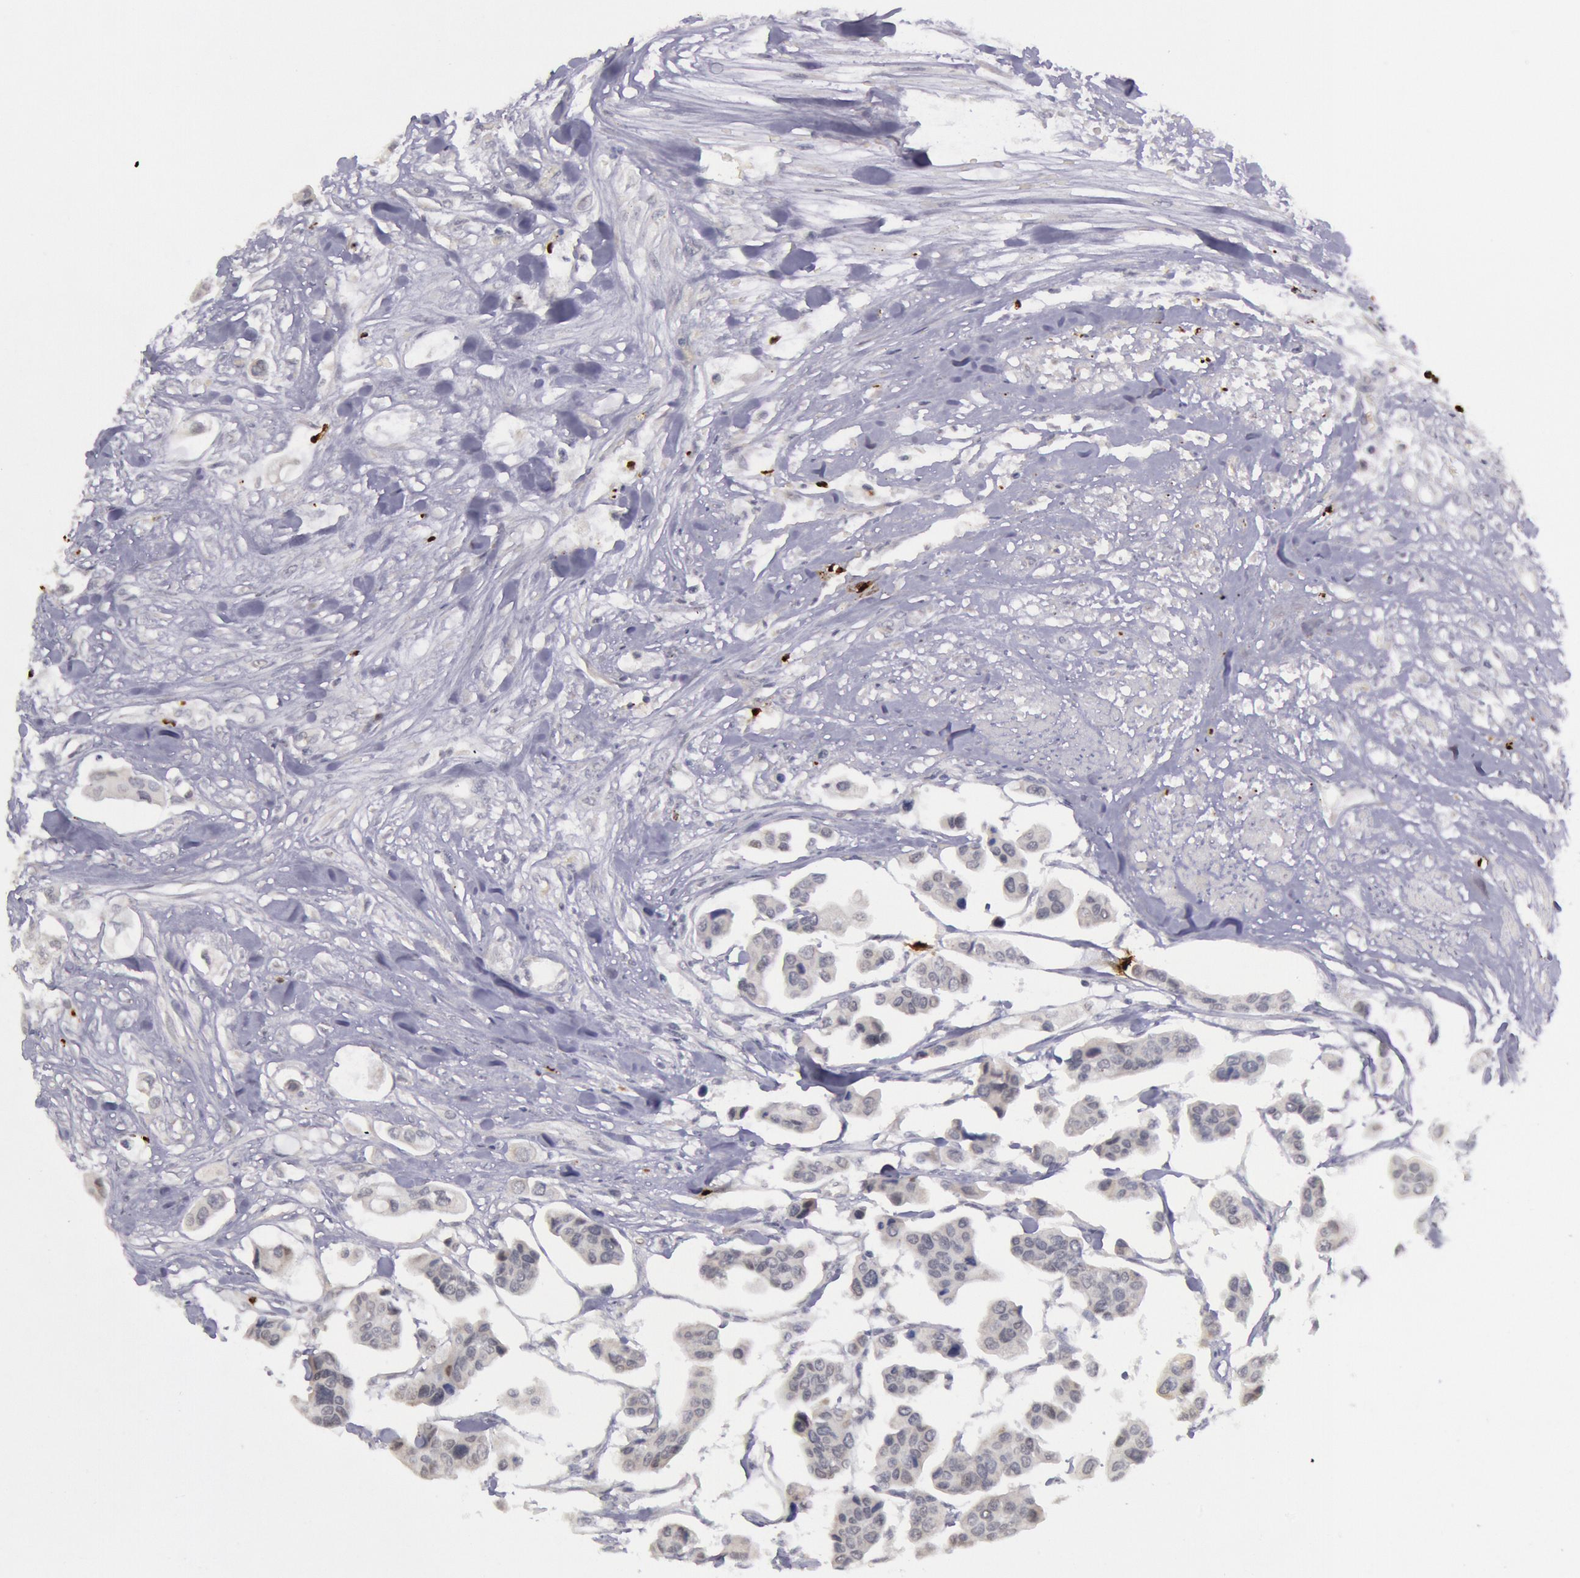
{"staining": {"intensity": "negative", "quantity": "none", "location": "none"}, "tissue": "urothelial cancer", "cell_type": "Tumor cells", "image_type": "cancer", "snomed": [{"axis": "morphology", "description": "Adenocarcinoma, NOS"}, {"axis": "topography", "description": "Urinary bladder"}], "caption": "DAB immunohistochemical staining of human urothelial cancer shows no significant staining in tumor cells.", "gene": "KDM6A", "patient": {"sex": "male", "age": 61}}